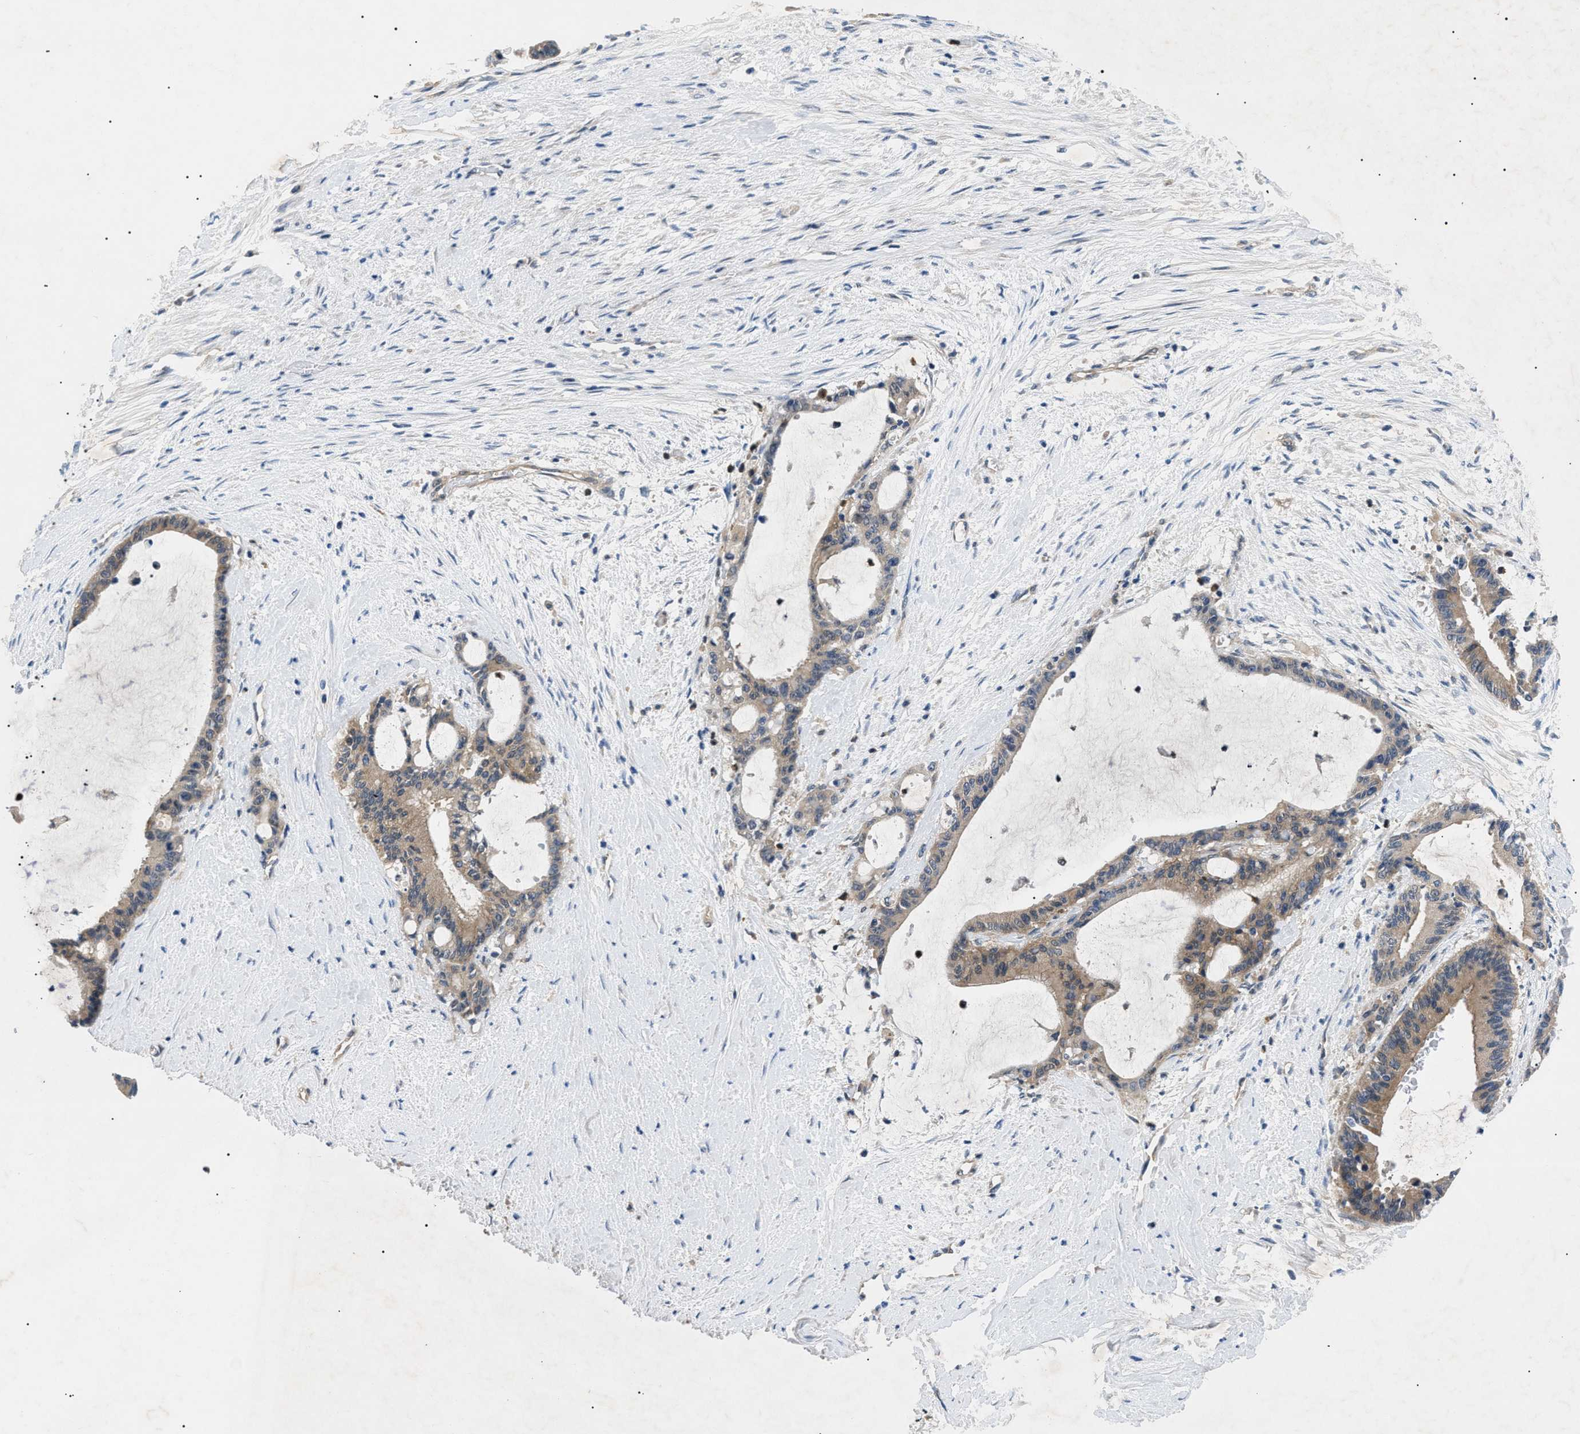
{"staining": {"intensity": "moderate", "quantity": ">75%", "location": "cytoplasmic/membranous"}, "tissue": "liver cancer", "cell_type": "Tumor cells", "image_type": "cancer", "snomed": [{"axis": "morphology", "description": "Cholangiocarcinoma"}, {"axis": "topography", "description": "Liver"}], "caption": "IHC image of human liver cancer stained for a protein (brown), which demonstrates medium levels of moderate cytoplasmic/membranous staining in approximately >75% of tumor cells.", "gene": "RIPK1", "patient": {"sex": "female", "age": 73}}